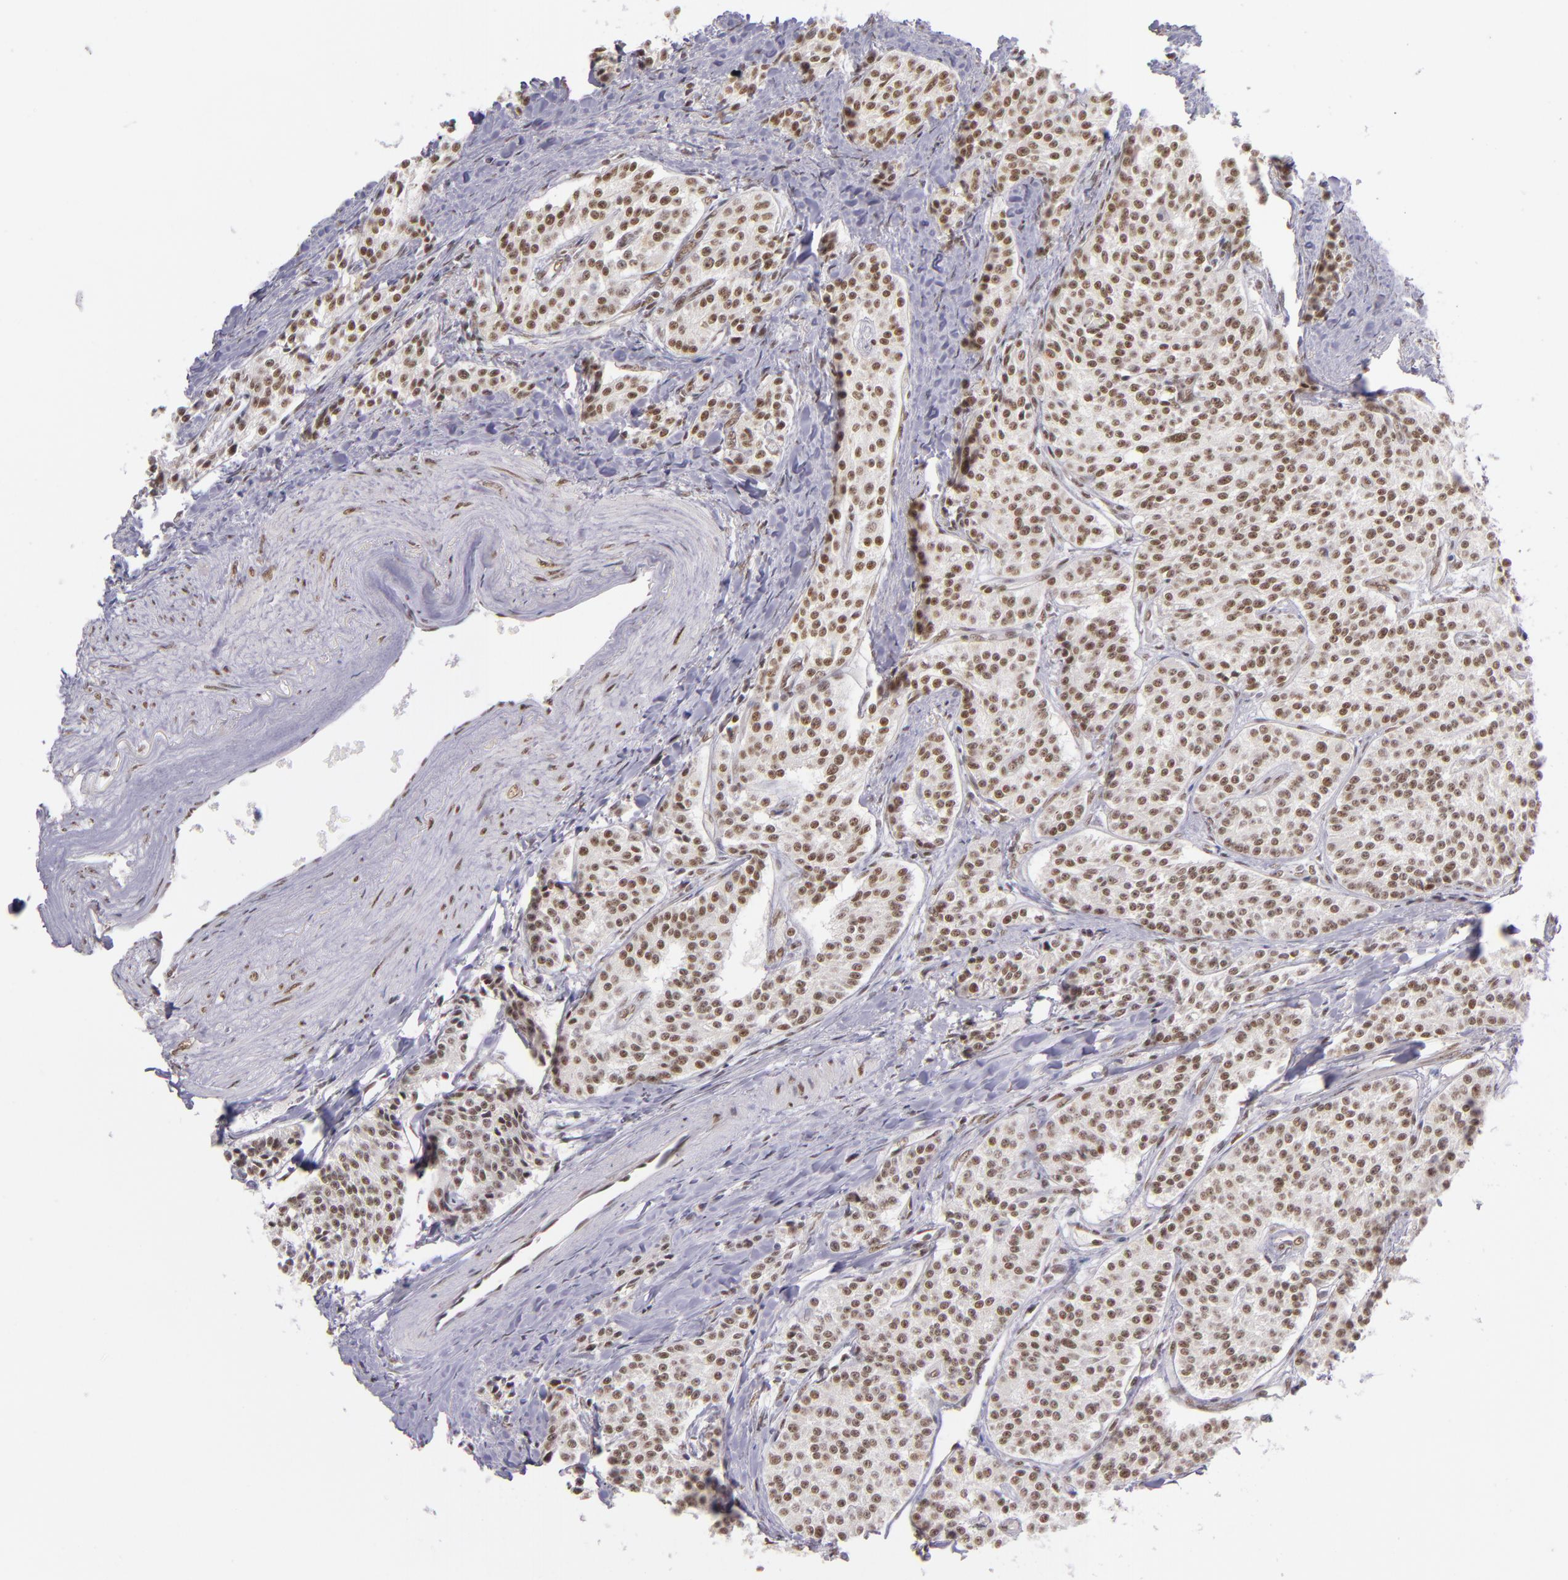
{"staining": {"intensity": "moderate", "quantity": ">75%", "location": "nuclear"}, "tissue": "carcinoid", "cell_type": "Tumor cells", "image_type": "cancer", "snomed": [{"axis": "morphology", "description": "Carcinoid, malignant, NOS"}, {"axis": "topography", "description": "Stomach"}], "caption": "Protein analysis of malignant carcinoid tissue displays moderate nuclear positivity in about >75% of tumor cells.", "gene": "ZNF148", "patient": {"sex": "female", "age": 76}}